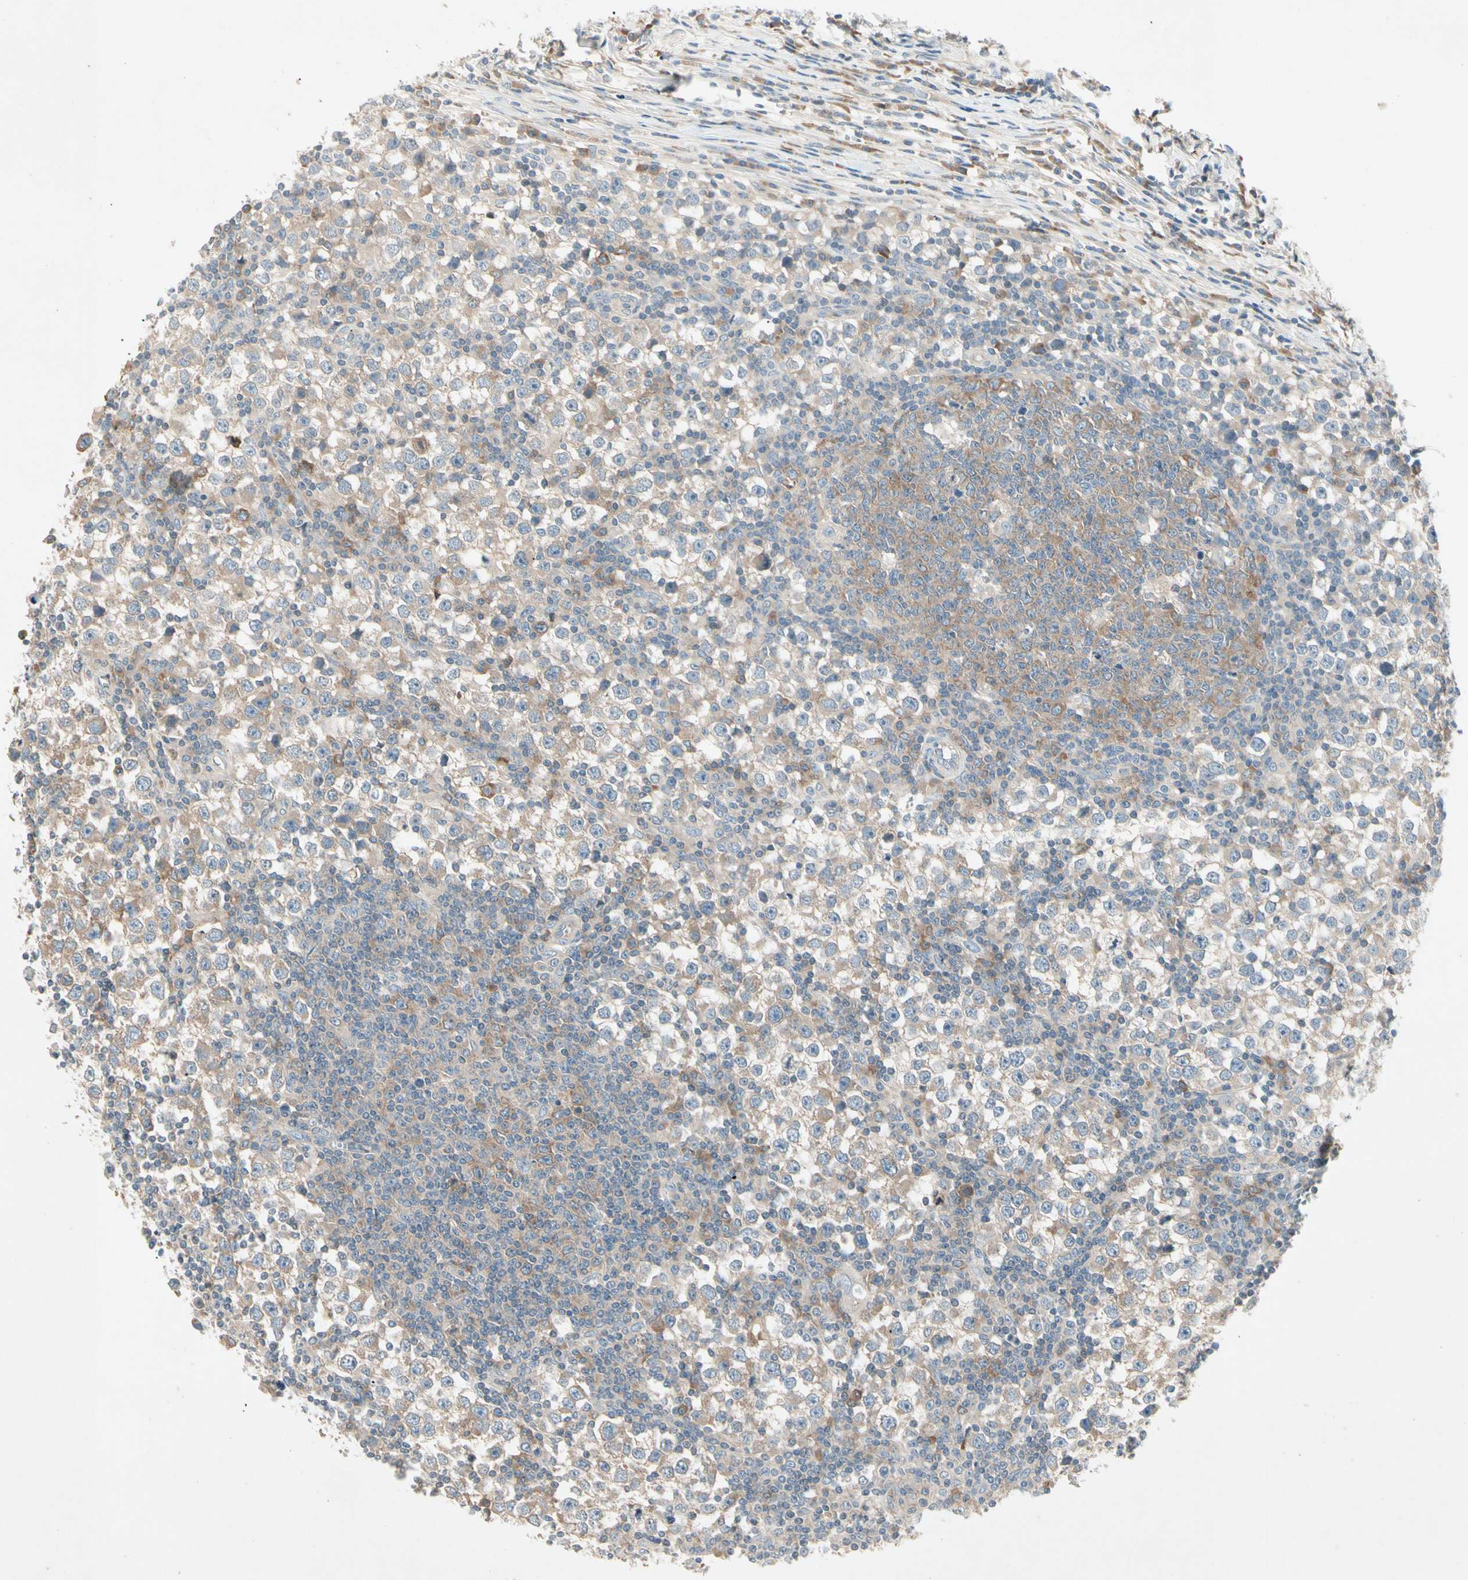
{"staining": {"intensity": "weak", "quantity": ">75%", "location": "cytoplasmic/membranous"}, "tissue": "testis cancer", "cell_type": "Tumor cells", "image_type": "cancer", "snomed": [{"axis": "morphology", "description": "Seminoma, NOS"}, {"axis": "topography", "description": "Testis"}], "caption": "A brown stain labels weak cytoplasmic/membranous staining of a protein in human seminoma (testis) tumor cells. The staining was performed using DAB (3,3'-diaminobenzidine), with brown indicating positive protein expression. Nuclei are stained blue with hematoxylin.", "gene": "IL1R1", "patient": {"sex": "male", "age": 65}}